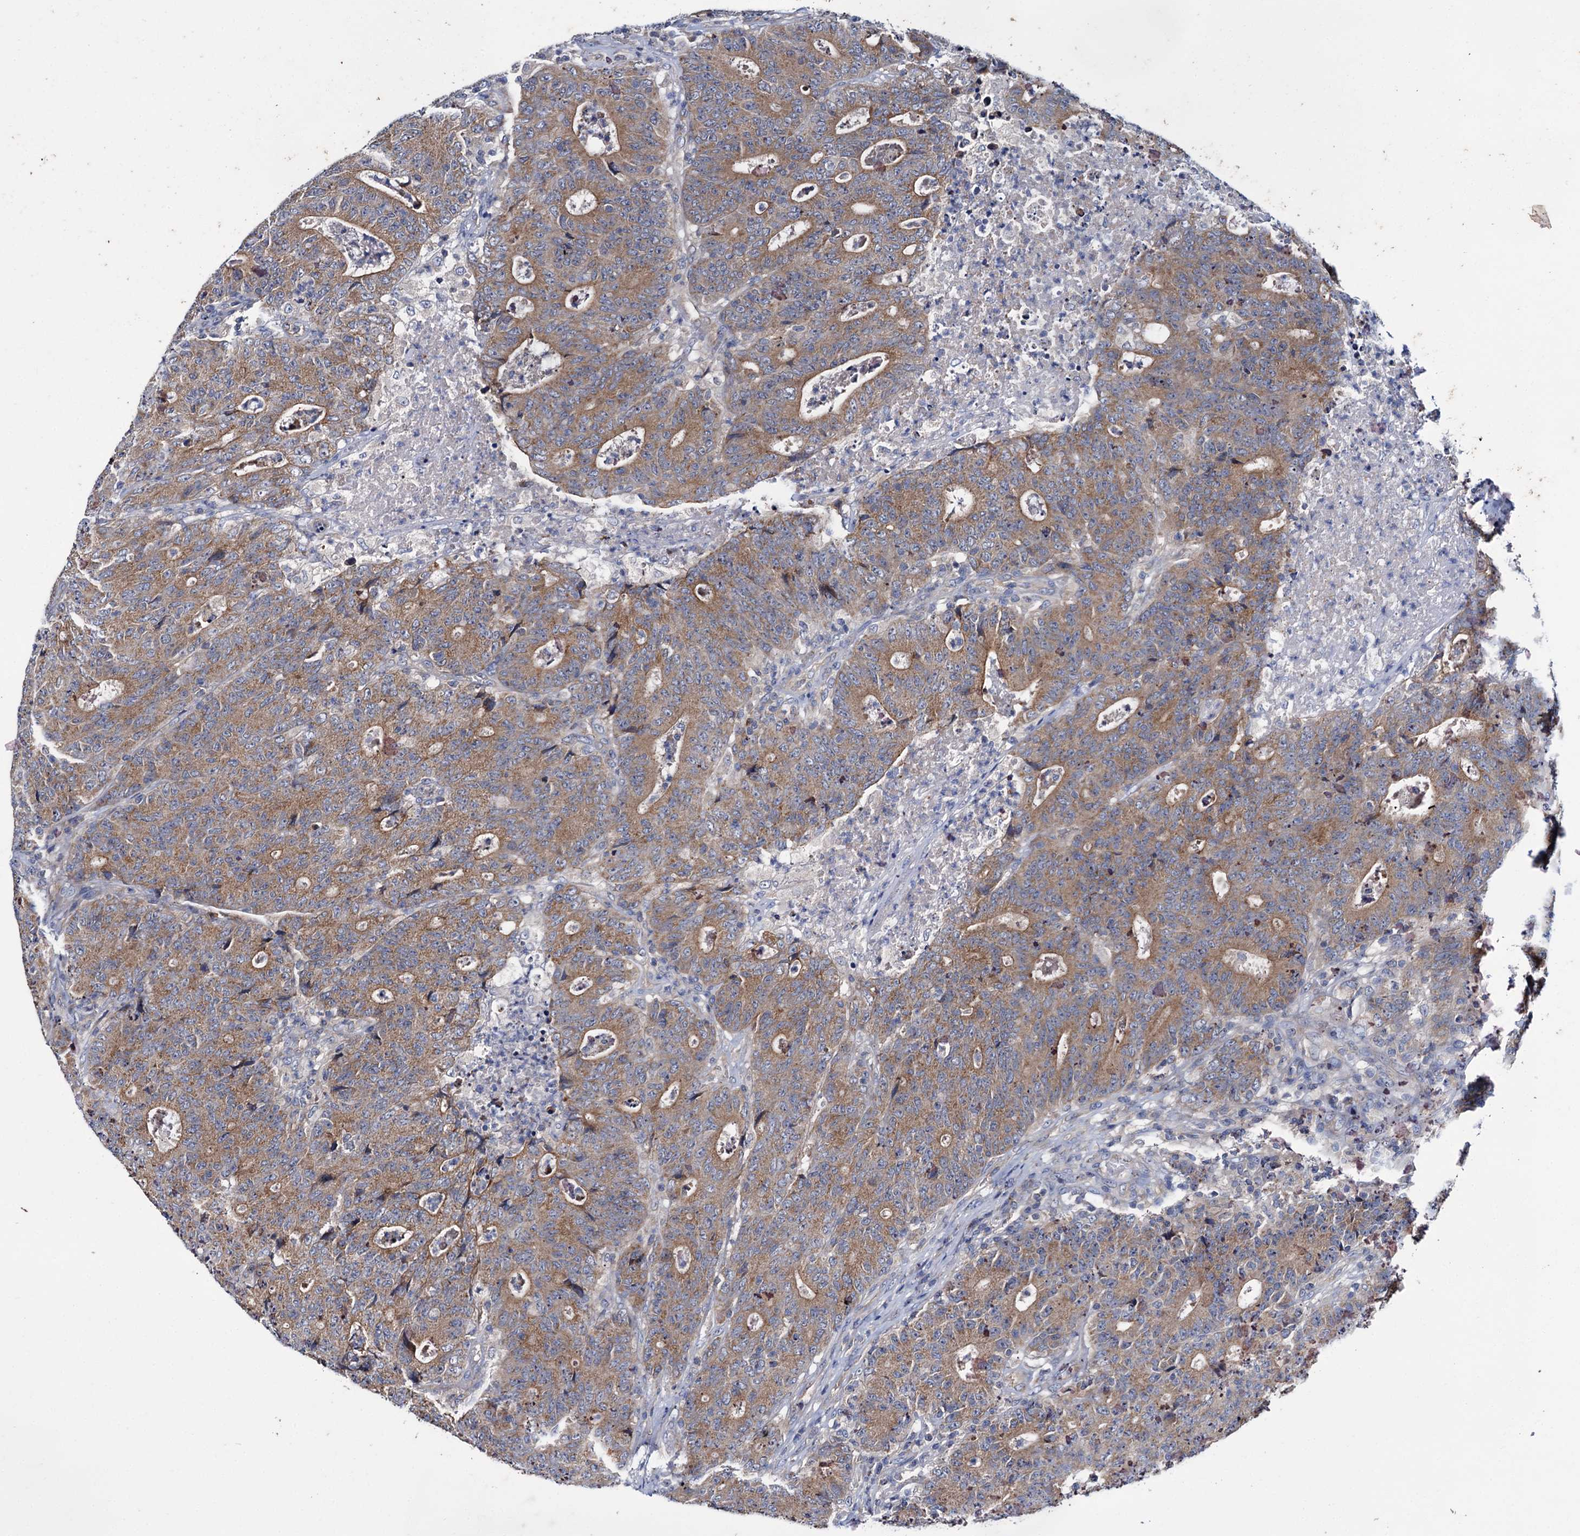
{"staining": {"intensity": "moderate", "quantity": ">75%", "location": "cytoplasmic/membranous"}, "tissue": "colorectal cancer", "cell_type": "Tumor cells", "image_type": "cancer", "snomed": [{"axis": "morphology", "description": "Adenocarcinoma, NOS"}, {"axis": "topography", "description": "Colon"}], "caption": "Protein staining exhibits moderate cytoplasmic/membranous staining in about >75% of tumor cells in colorectal cancer (adenocarcinoma).", "gene": "CEP295", "patient": {"sex": "female", "age": 75}}